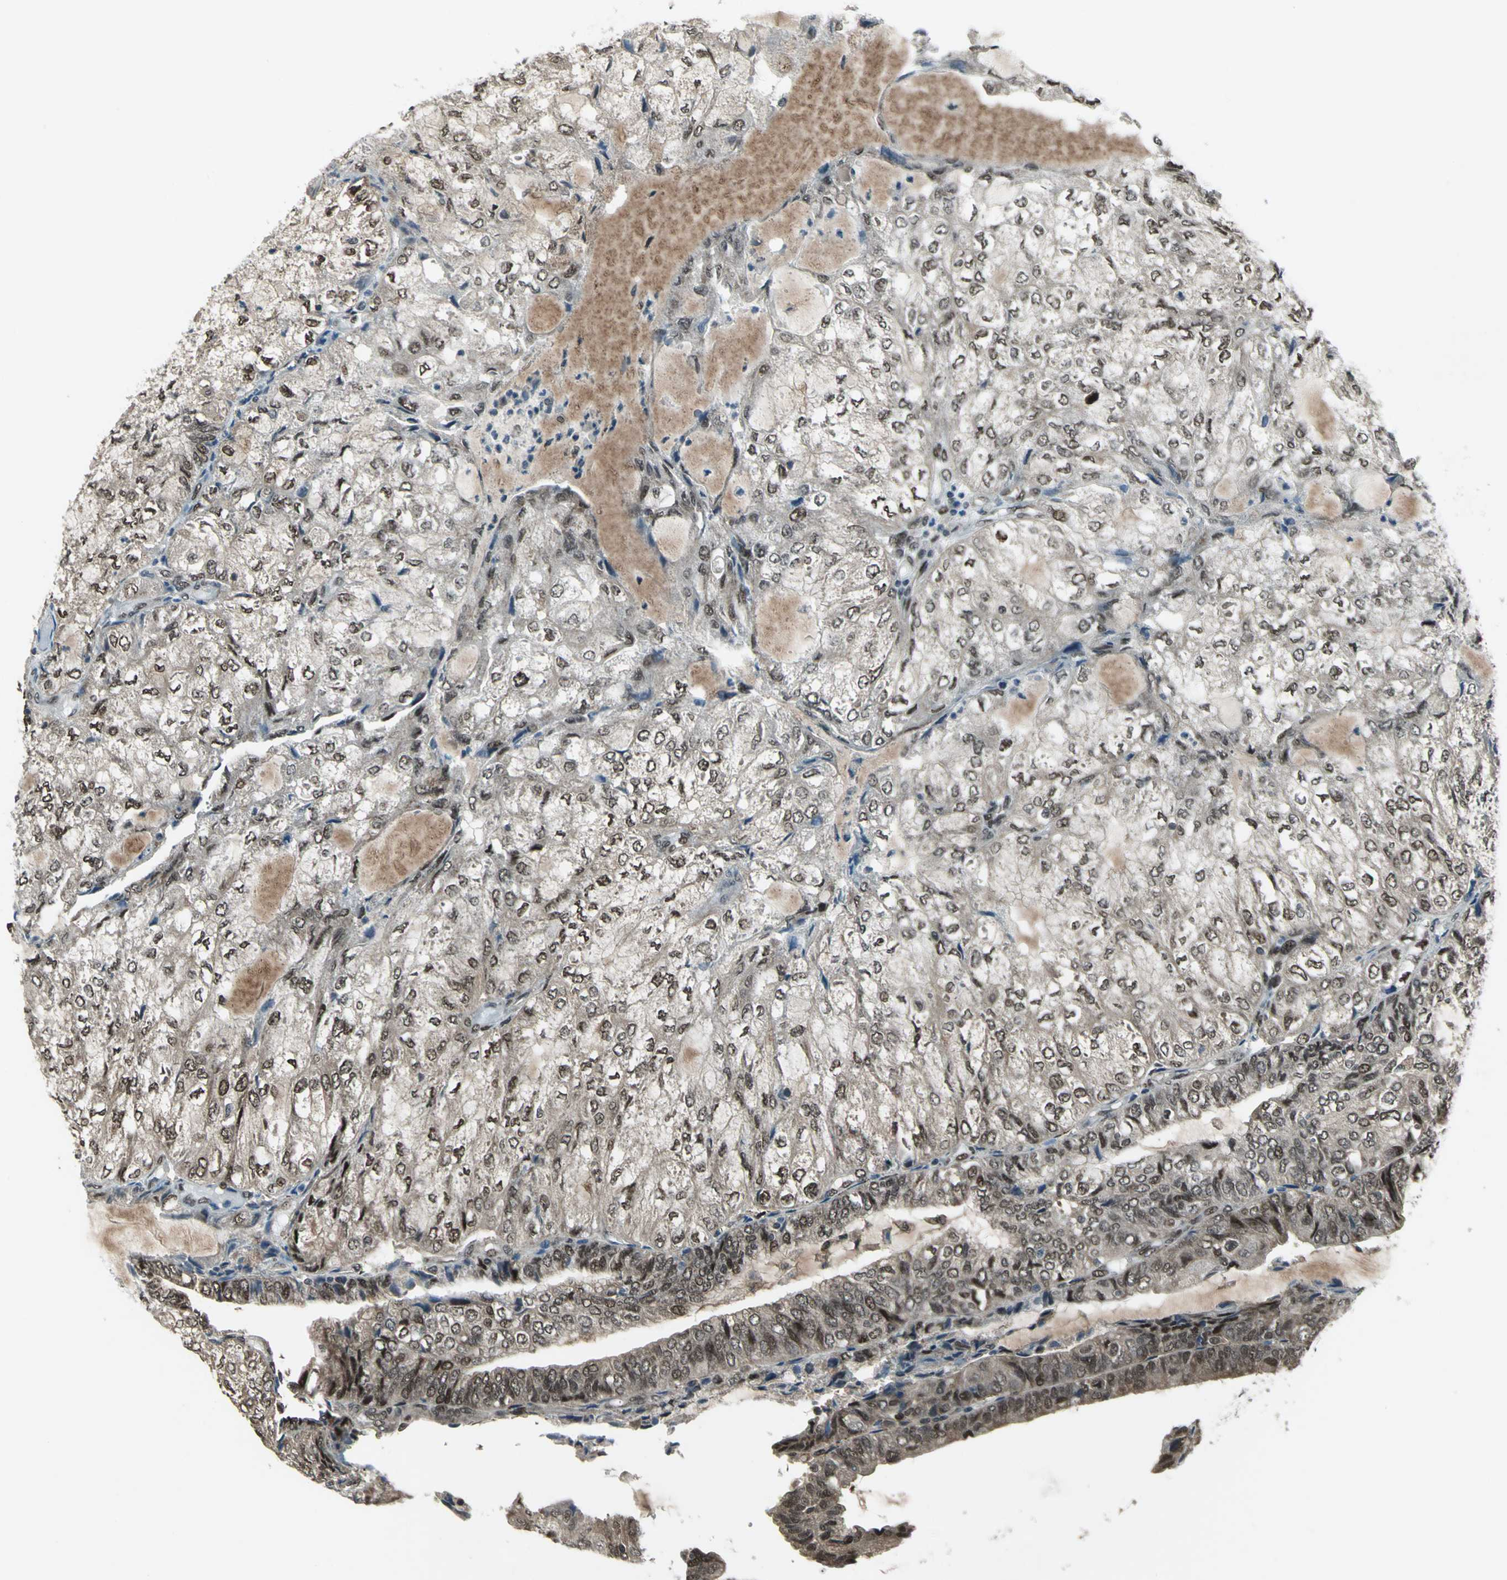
{"staining": {"intensity": "moderate", "quantity": ">75%", "location": "cytoplasmic/membranous,nuclear"}, "tissue": "endometrial cancer", "cell_type": "Tumor cells", "image_type": "cancer", "snomed": [{"axis": "morphology", "description": "Adenocarcinoma, NOS"}, {"axis": "topography", "description": "Endometrium"}], "caption": "High-power microscopy captured an IHC image of endometrial cancer (adenocarcinoma), revealing moderate cytoplasmic/membranous and nuclear positivity in approximately >75% of tumor cells.", "gene": "COPS5", "patient": {"sex": "female", "age": 81}}